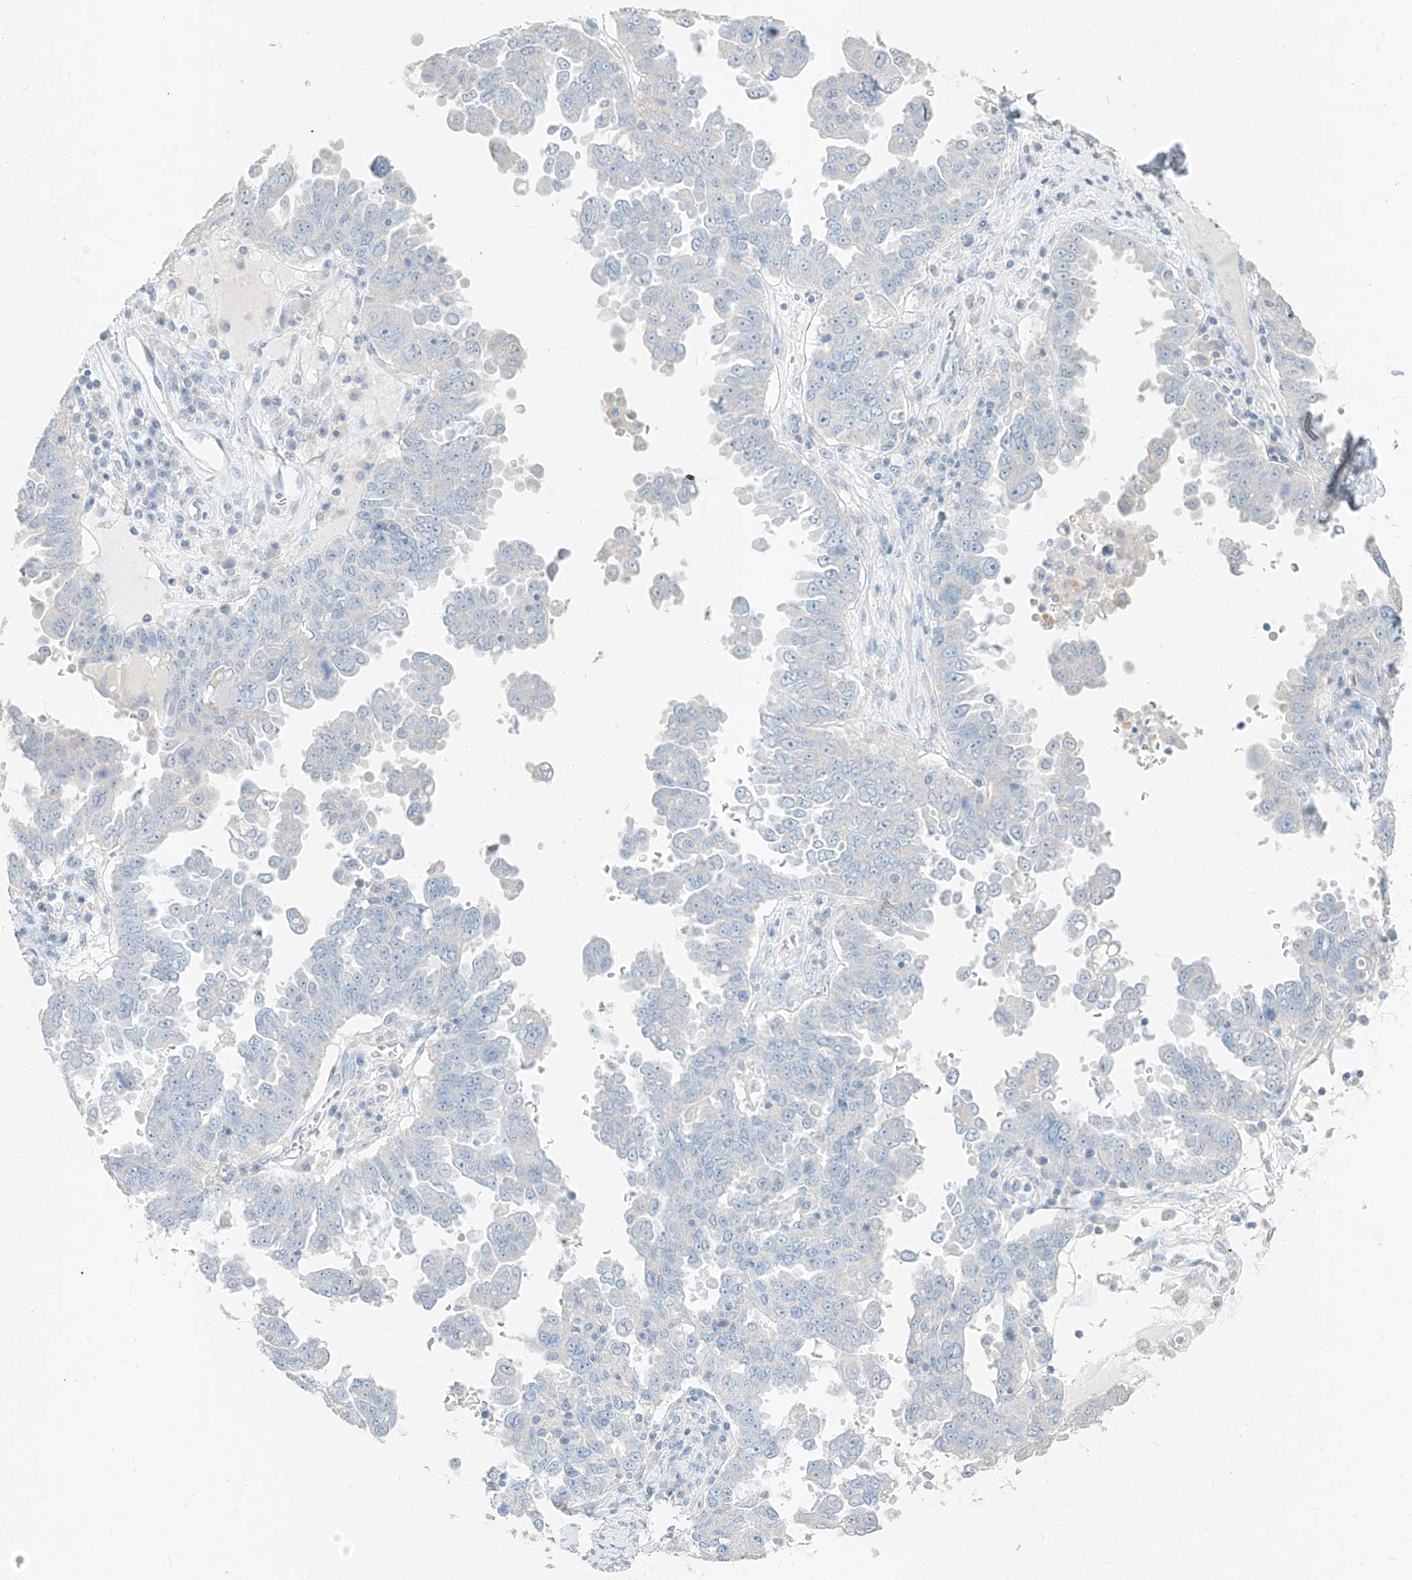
{"staining": {"intensity": "negative", "quantity": "none", "location": "none"}, "tissue": "ovarian cancer", "cell_type": "Tumor cells", "image_type": "cancer", "snomed": [{"axis": "morphology", "description": "Carcinoma, endometroid"}, {"axis": "topography", "description": "Ovary"}], "caption": "IHC of human endometroid carcinoma (ovarian) displays no expression in tumor cells.", "gene": "ZZEF1", "patient": {"sex": "female", "age": 62}}